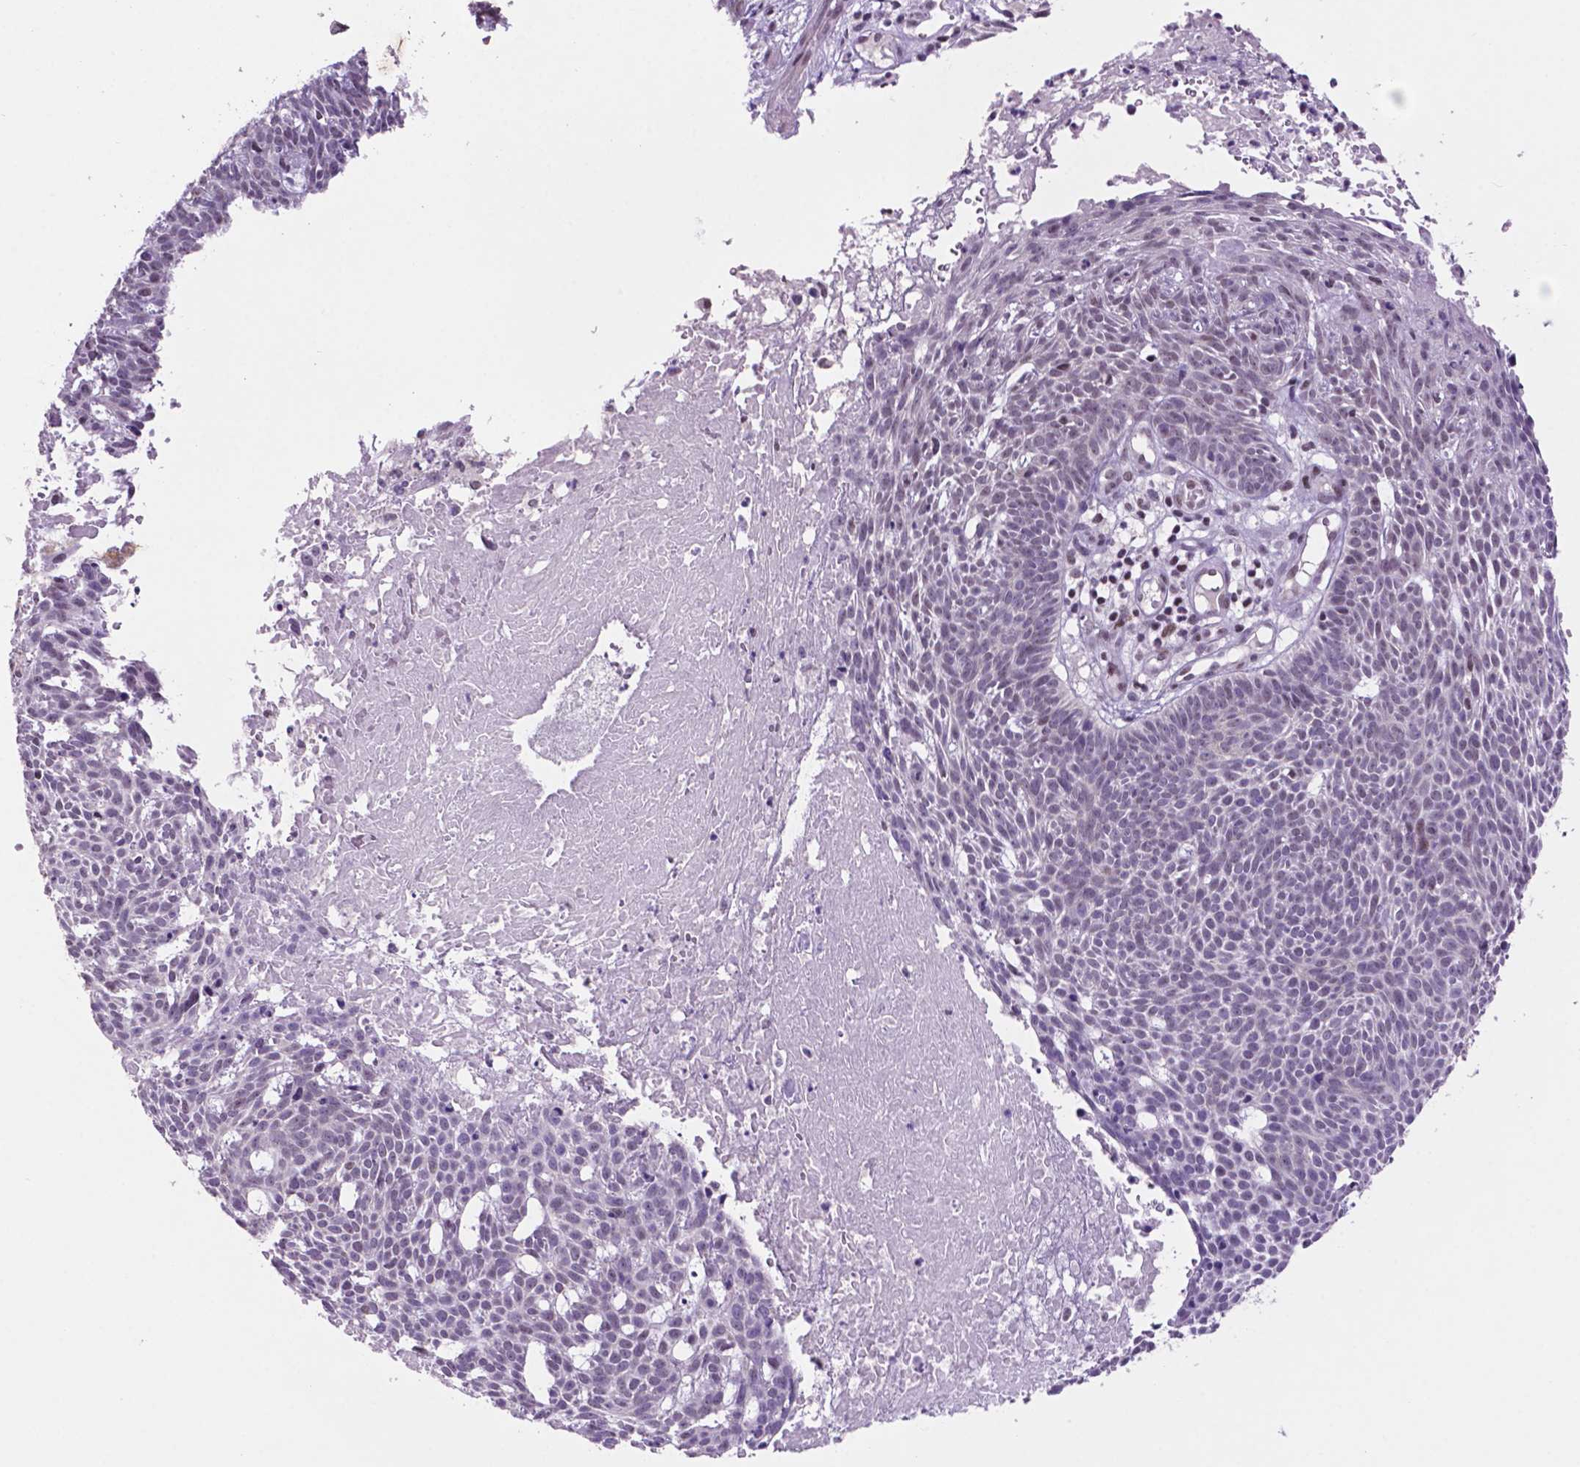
{"staining": {"intensity": "negative", "quantity": "none", "location": "none"}, "tissue": "skin cancer", "cell_type": "Tumor cells", "image_type": "cancer", "snomed": [{"axis": "morphology", "description": "Basal cell carcinoma"}, {"axis": "topography", "description": "Skin"}], "caption": "Immunohistochemistry (IHC) of human skin cancer exhibits no expression in tumor cells. (DAB immunohistochemistry (IHC), high magnification).", "gene": "NCOR1", "patient": {"sex": "male", "age": 59}}